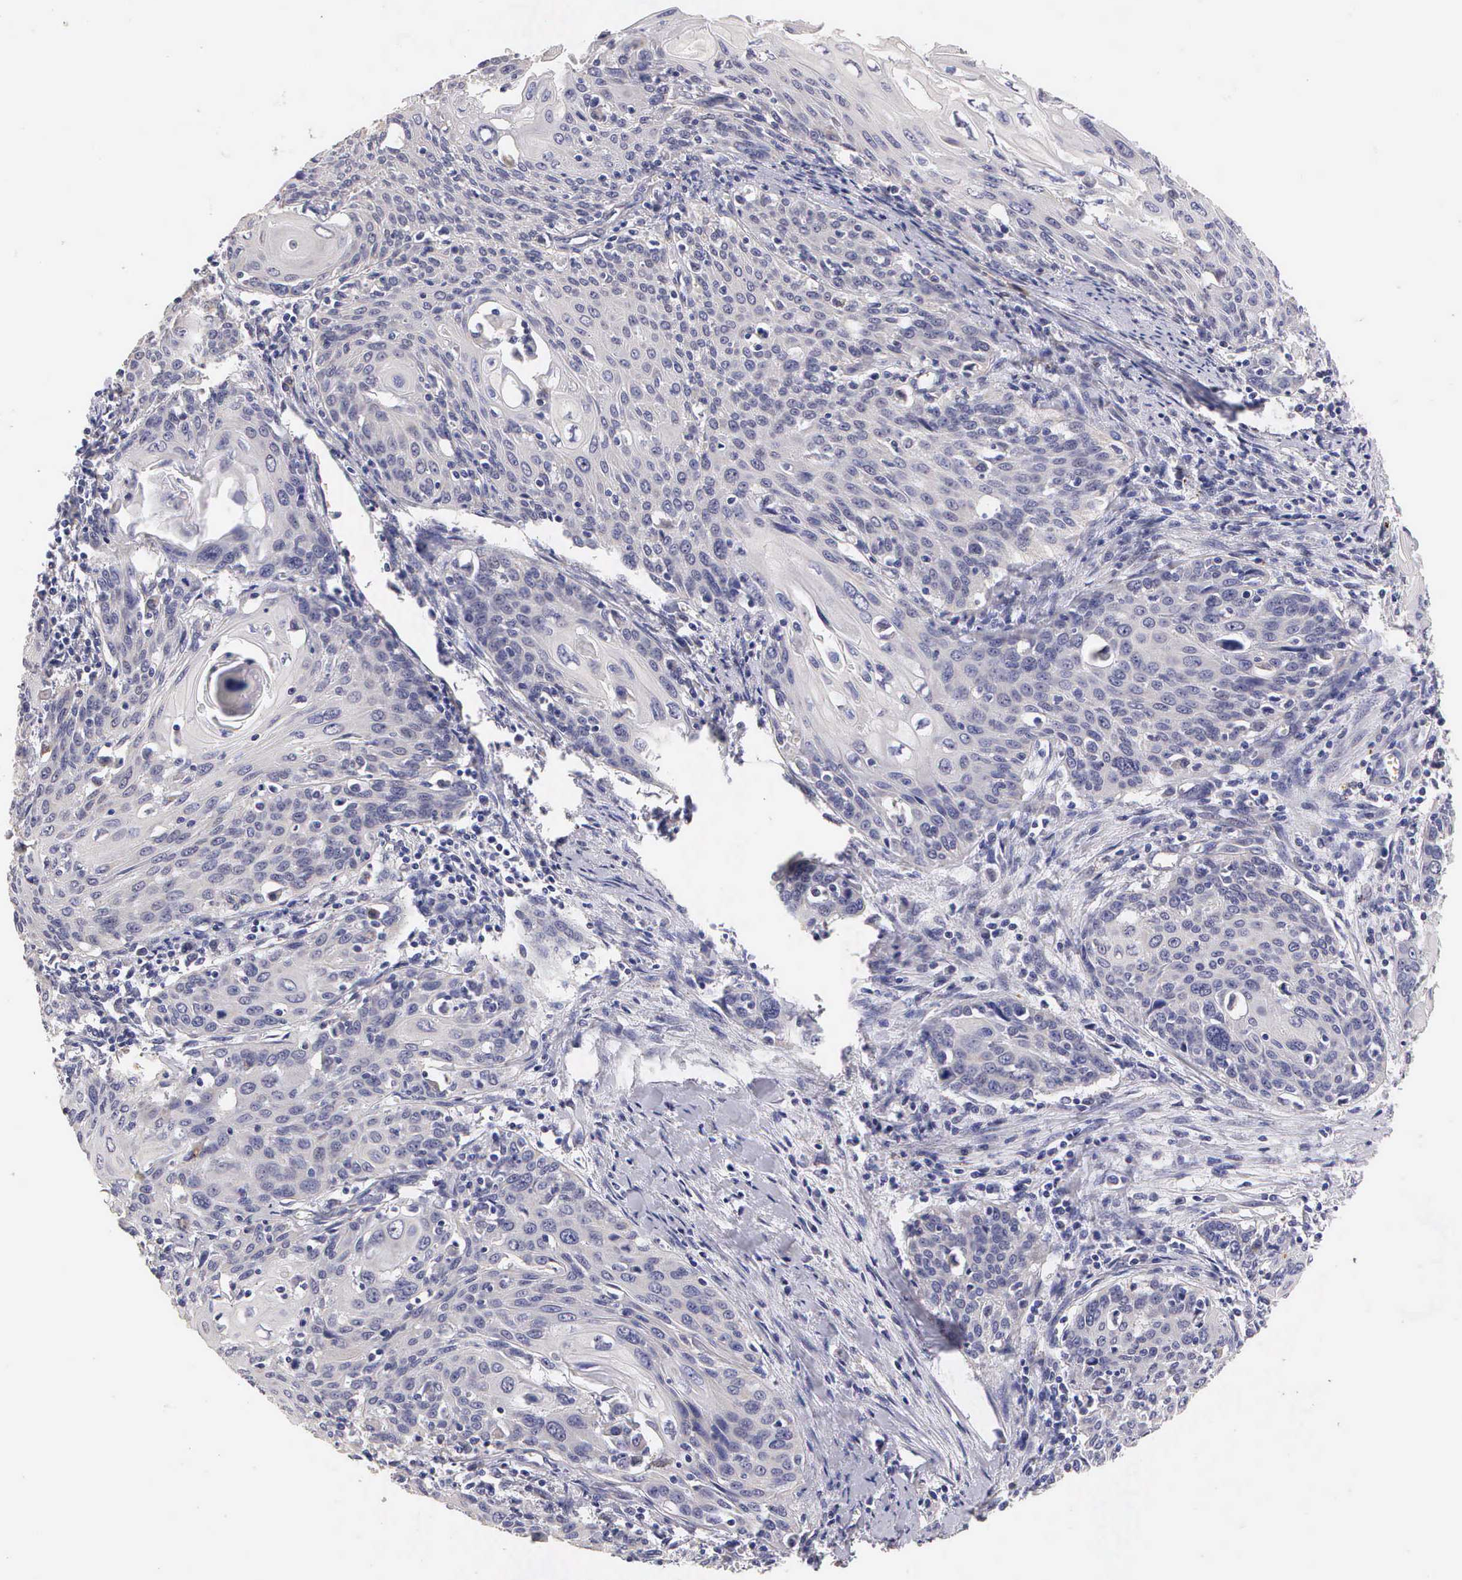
{"staining": {"intensity": "negative", "quantity": "none", "location": "none"}, "tissue": "cervical cancer", "cell_type": "Tumor cells", "image_type": "cancer", "snomed": [{"axis": "morphology", "description": "Squamous cell carcinoma, NOS"}, {"axis": "topography", "description": "Cervix"}], "caption": "Tumor cells are negative for brown protein staining in cervical cancer (squamous cell carcinoma). Nuclei are stained in blue.", "gene": "ESR1", "patient": {"sex": "female", "age": 54}}